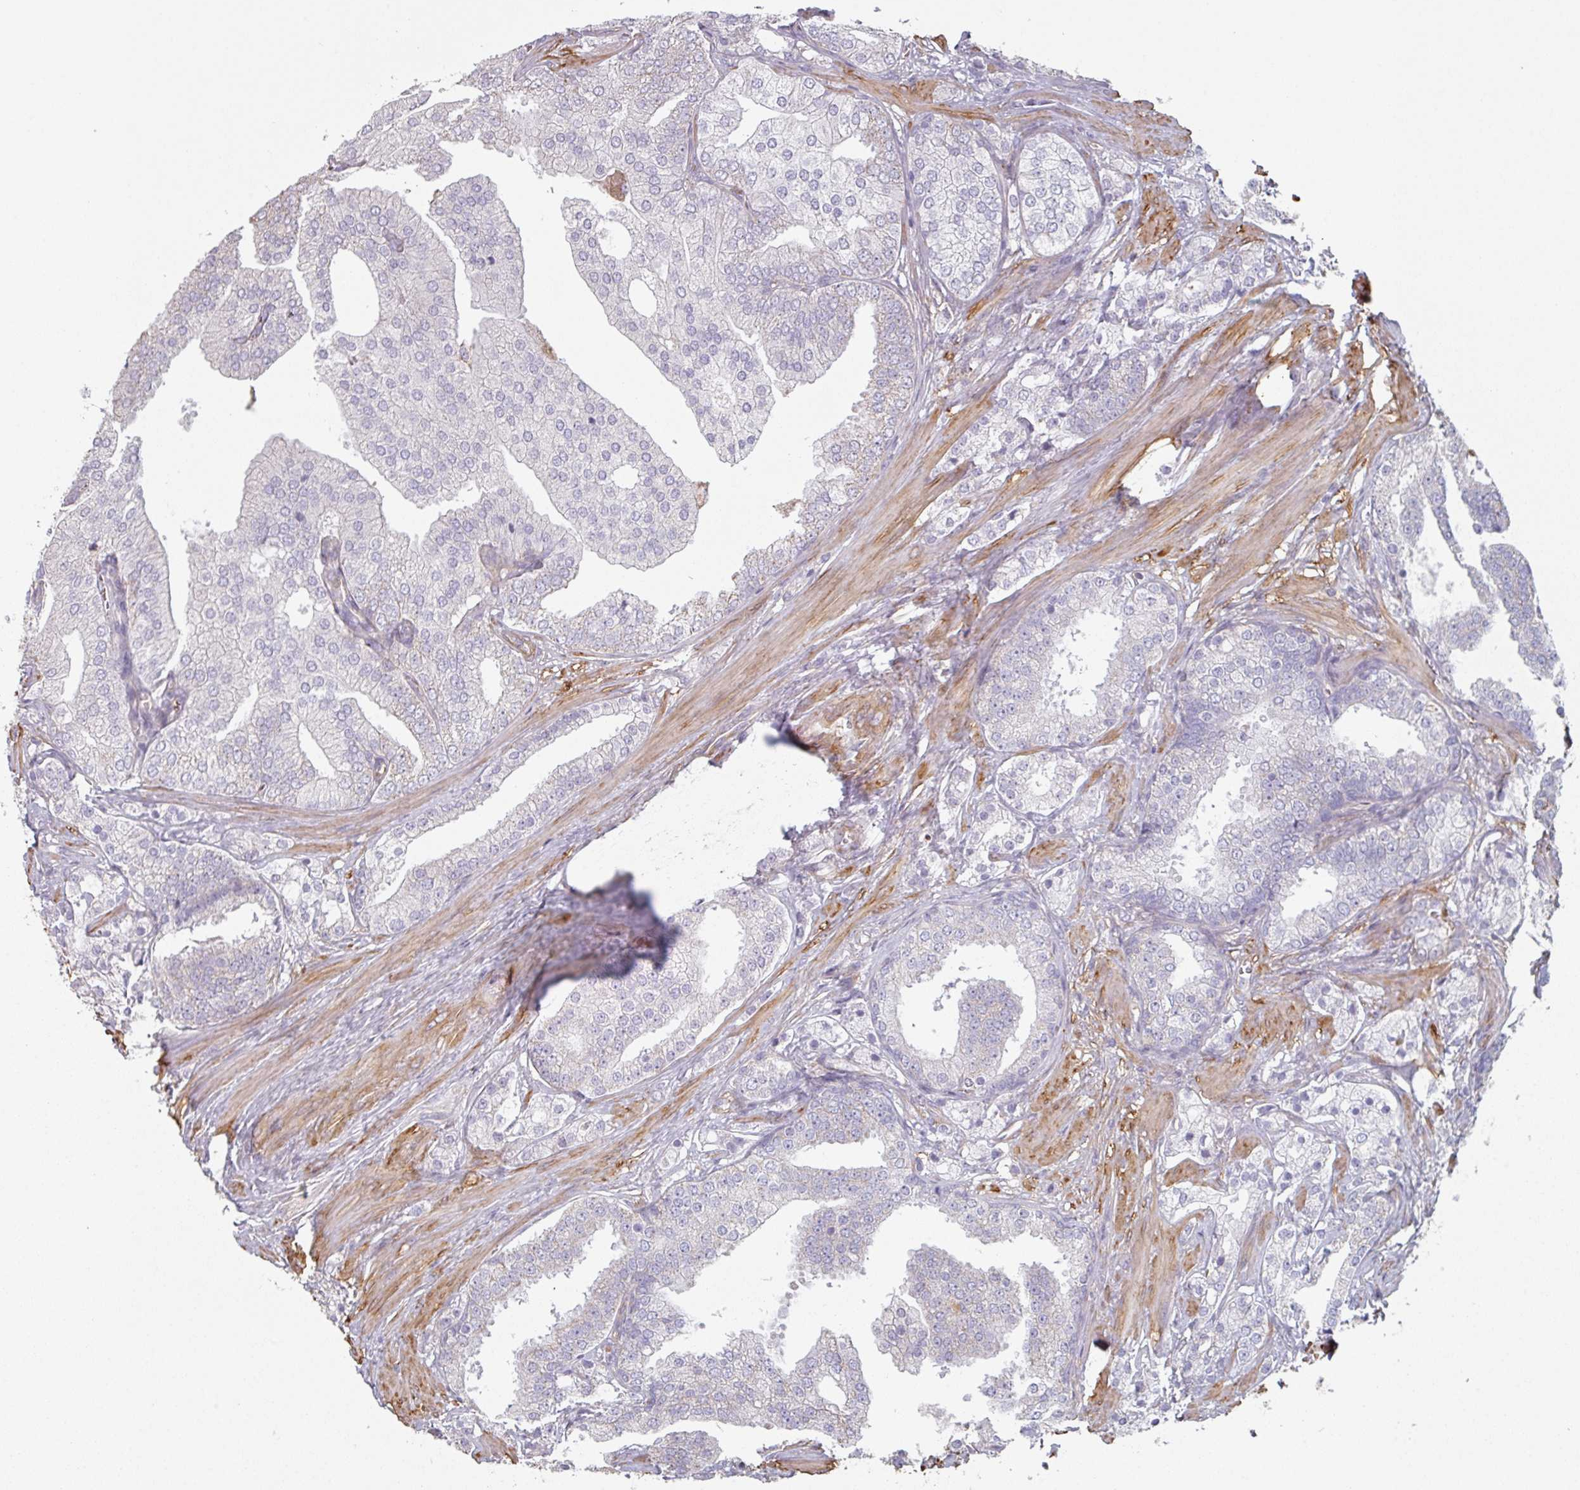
{"staining": {"intensity": "negative", "quantity": "none", "location": "none"}, "tissue": "prostate cancer", "cell_type": "Tumor cells", "image_type": "cancer", "snomed": [{"axis": "morphology", "description": "Adenocarcinoma, High grade"}, {"axis": "topography", "description": "Prostate"}], "caption": "A high-resolution micrograph shows IHC staining of prostate adenocarcinoma (high-grade), which shows no significant staining in tumor cells.", "gene": "GSTA4", "patient": {"sex": "male", "age": 50}}